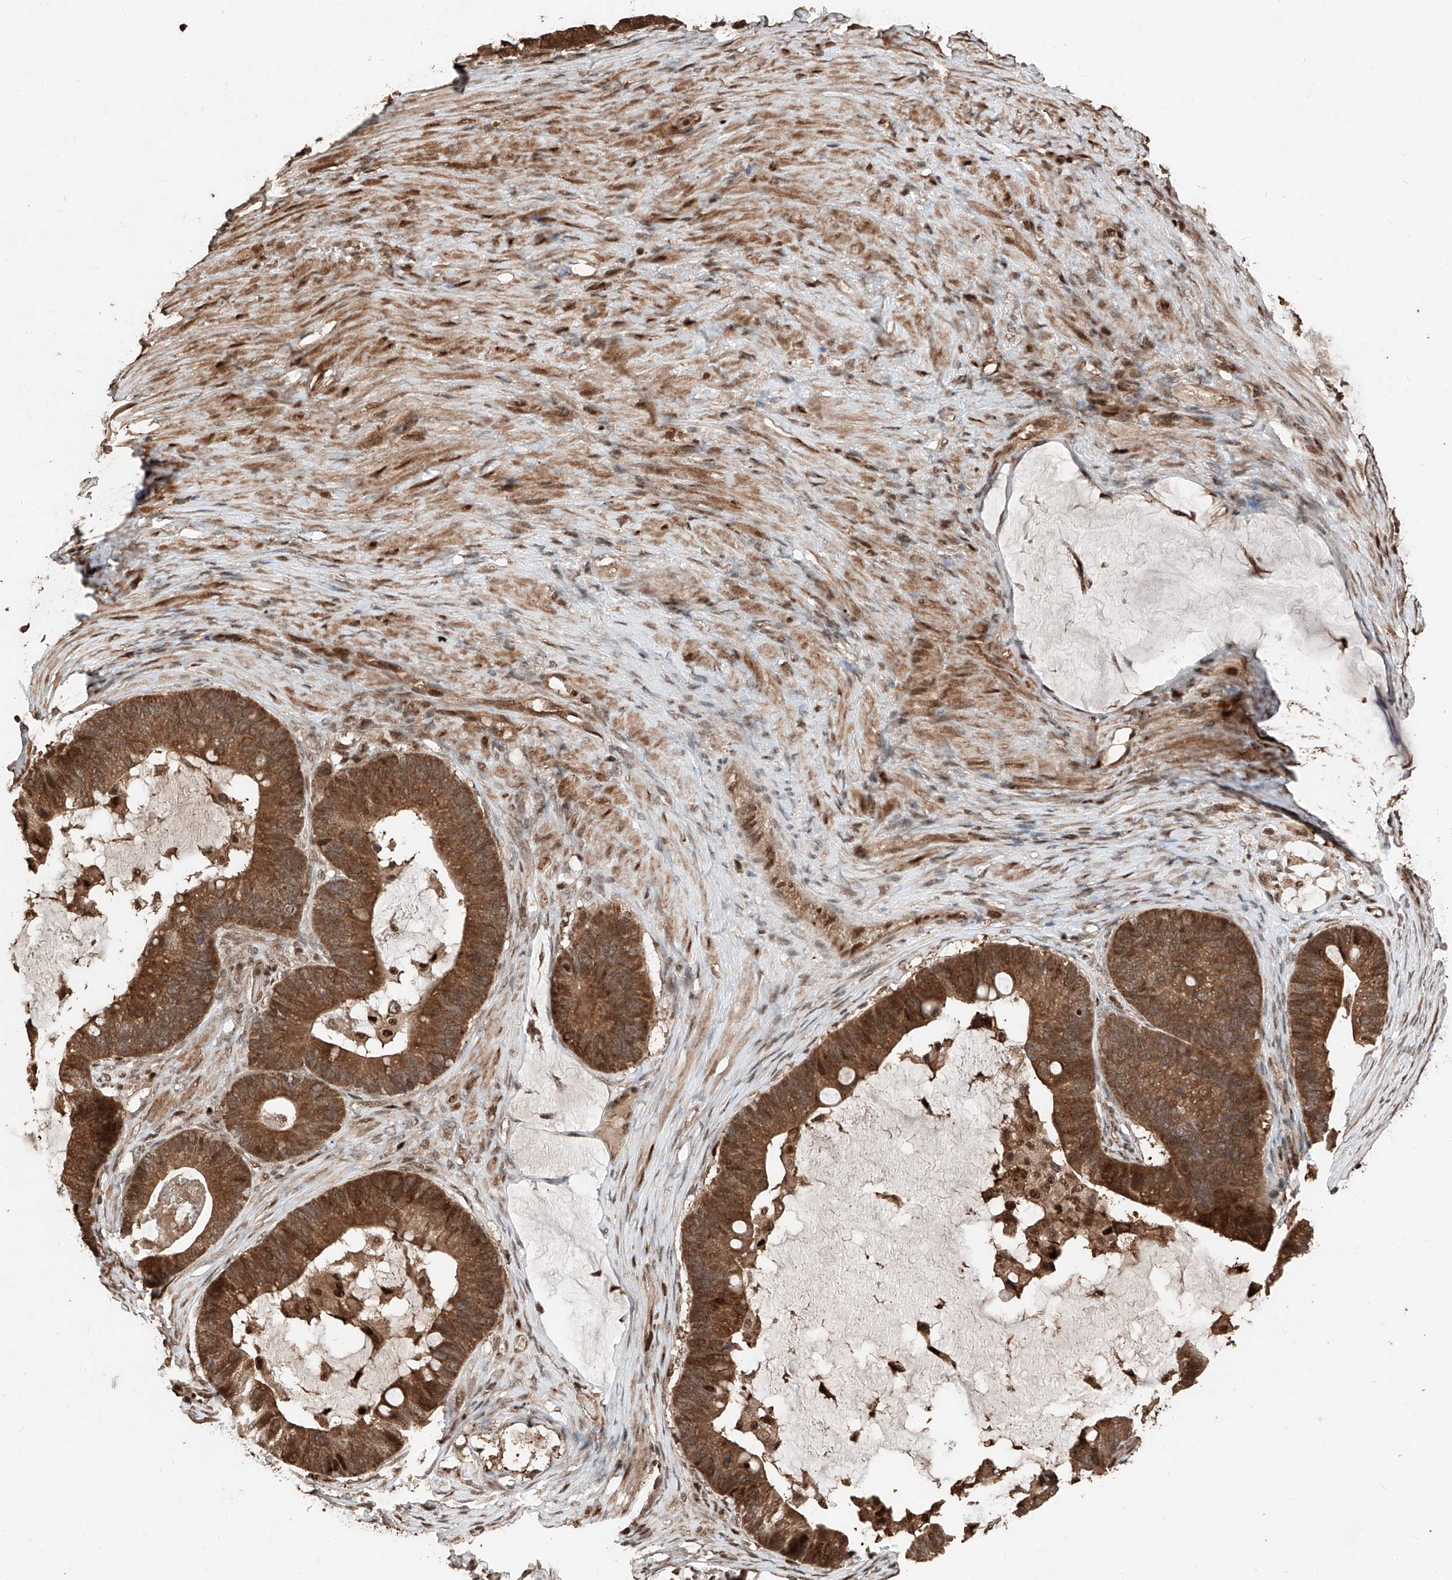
{"staining": {"intensity": "strong", "quantity": ">75%", "location": "cytoplasmic/membranous"}, "tissue": "ovarian cancer", "cell_type": "Tumor cells", "image_type": "cancer", "snomed": [{"axis": "morphology", "description": "Cystadenocarcinoma, mucinous, NOS"}, {"axis": "topography", "description": "Ovary"}], "caption": "Ovarian cancer tissue displays strong cytoplasmic/membranous staining in about >75% of tumor cells", "gene": "RMND1", "patient": {"sex": "female", "age": 61}}